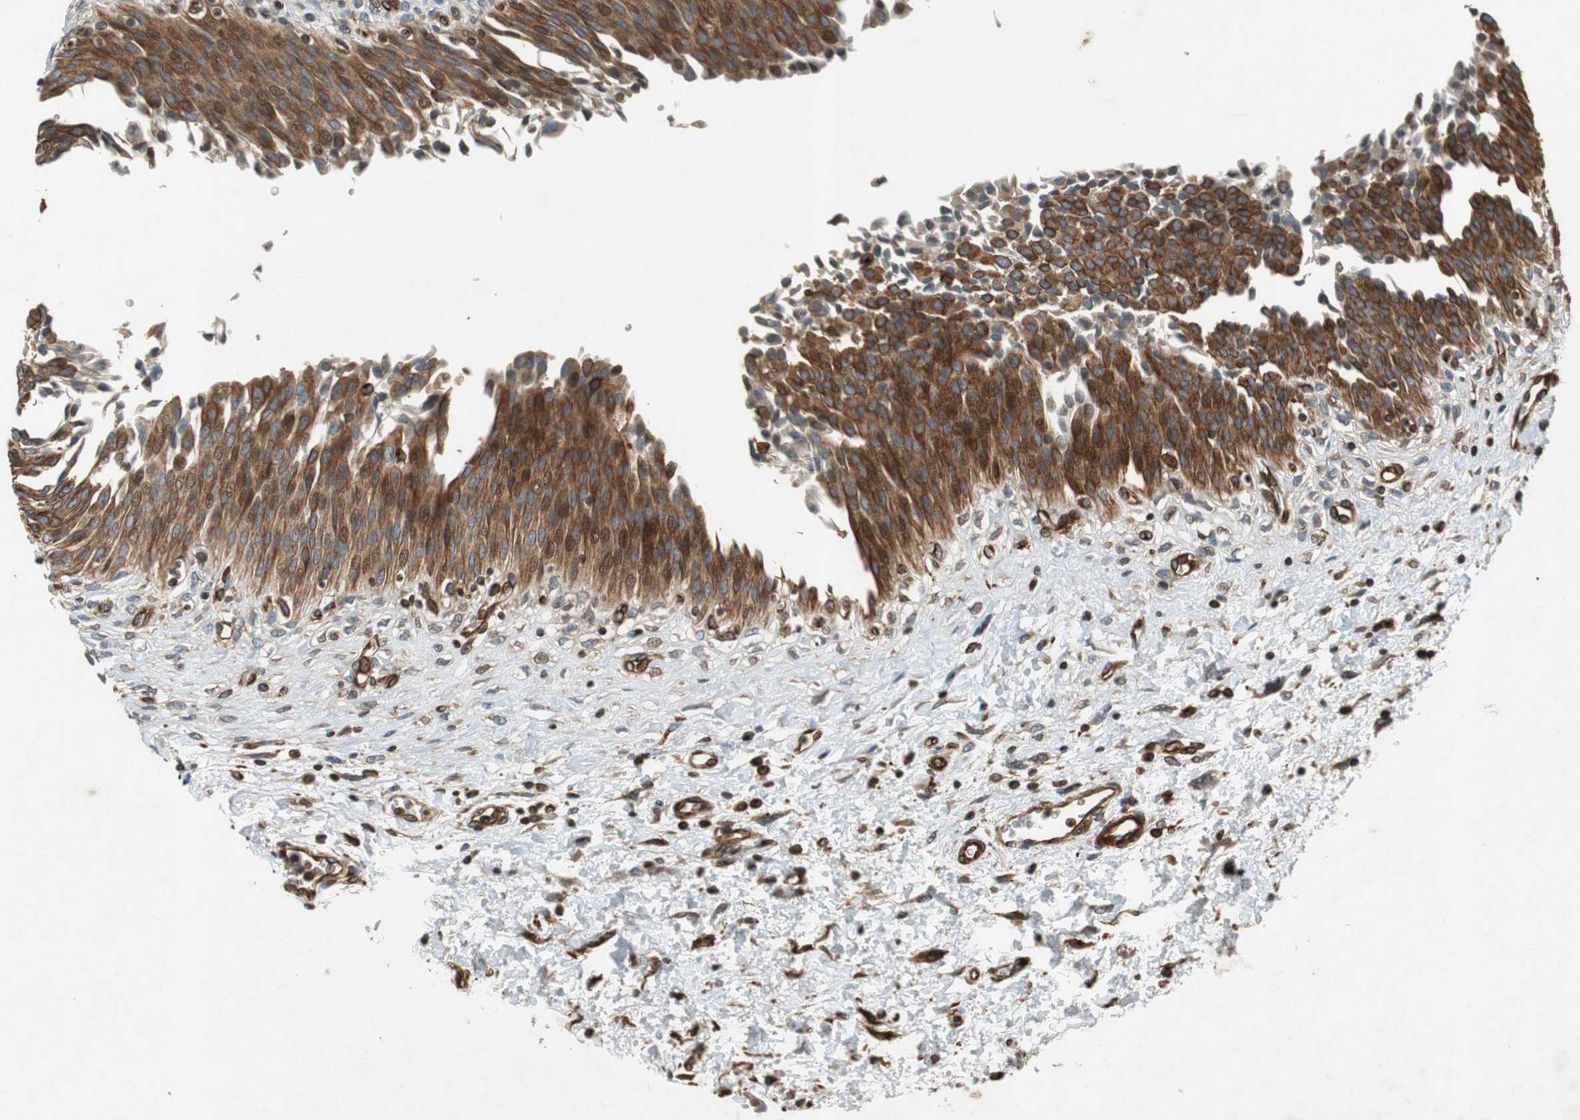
{"staining": {"intensity": "strong", "quantity": ">75%", "location": "cytoplasmic/membranous"}, "tissue": "urinary bladder", "cell_type": "Urothelial cells", "image_type": "normal", "snomed": [{"axis": "morphology", "description": "Normal tissue, NOS"}, {"axis": "morphology", "description": "Dysplasia, NOS"}, {"axis": "topography", "description": "Urinary bladder"}], "caption": "High-power microscopy captured an immunohistochemistry micrograph of unremarkable urinary bladder, revealing strong cytoplasmic/membranous positivity in about >75% of urothelial cells. The protein is stained brown, and the nuclei are stained in blue (DAB IHC with brightfield microscopy, high magnification).", "gene": "TUBA4A", "patient": {"sex": "male", "age": 35}}